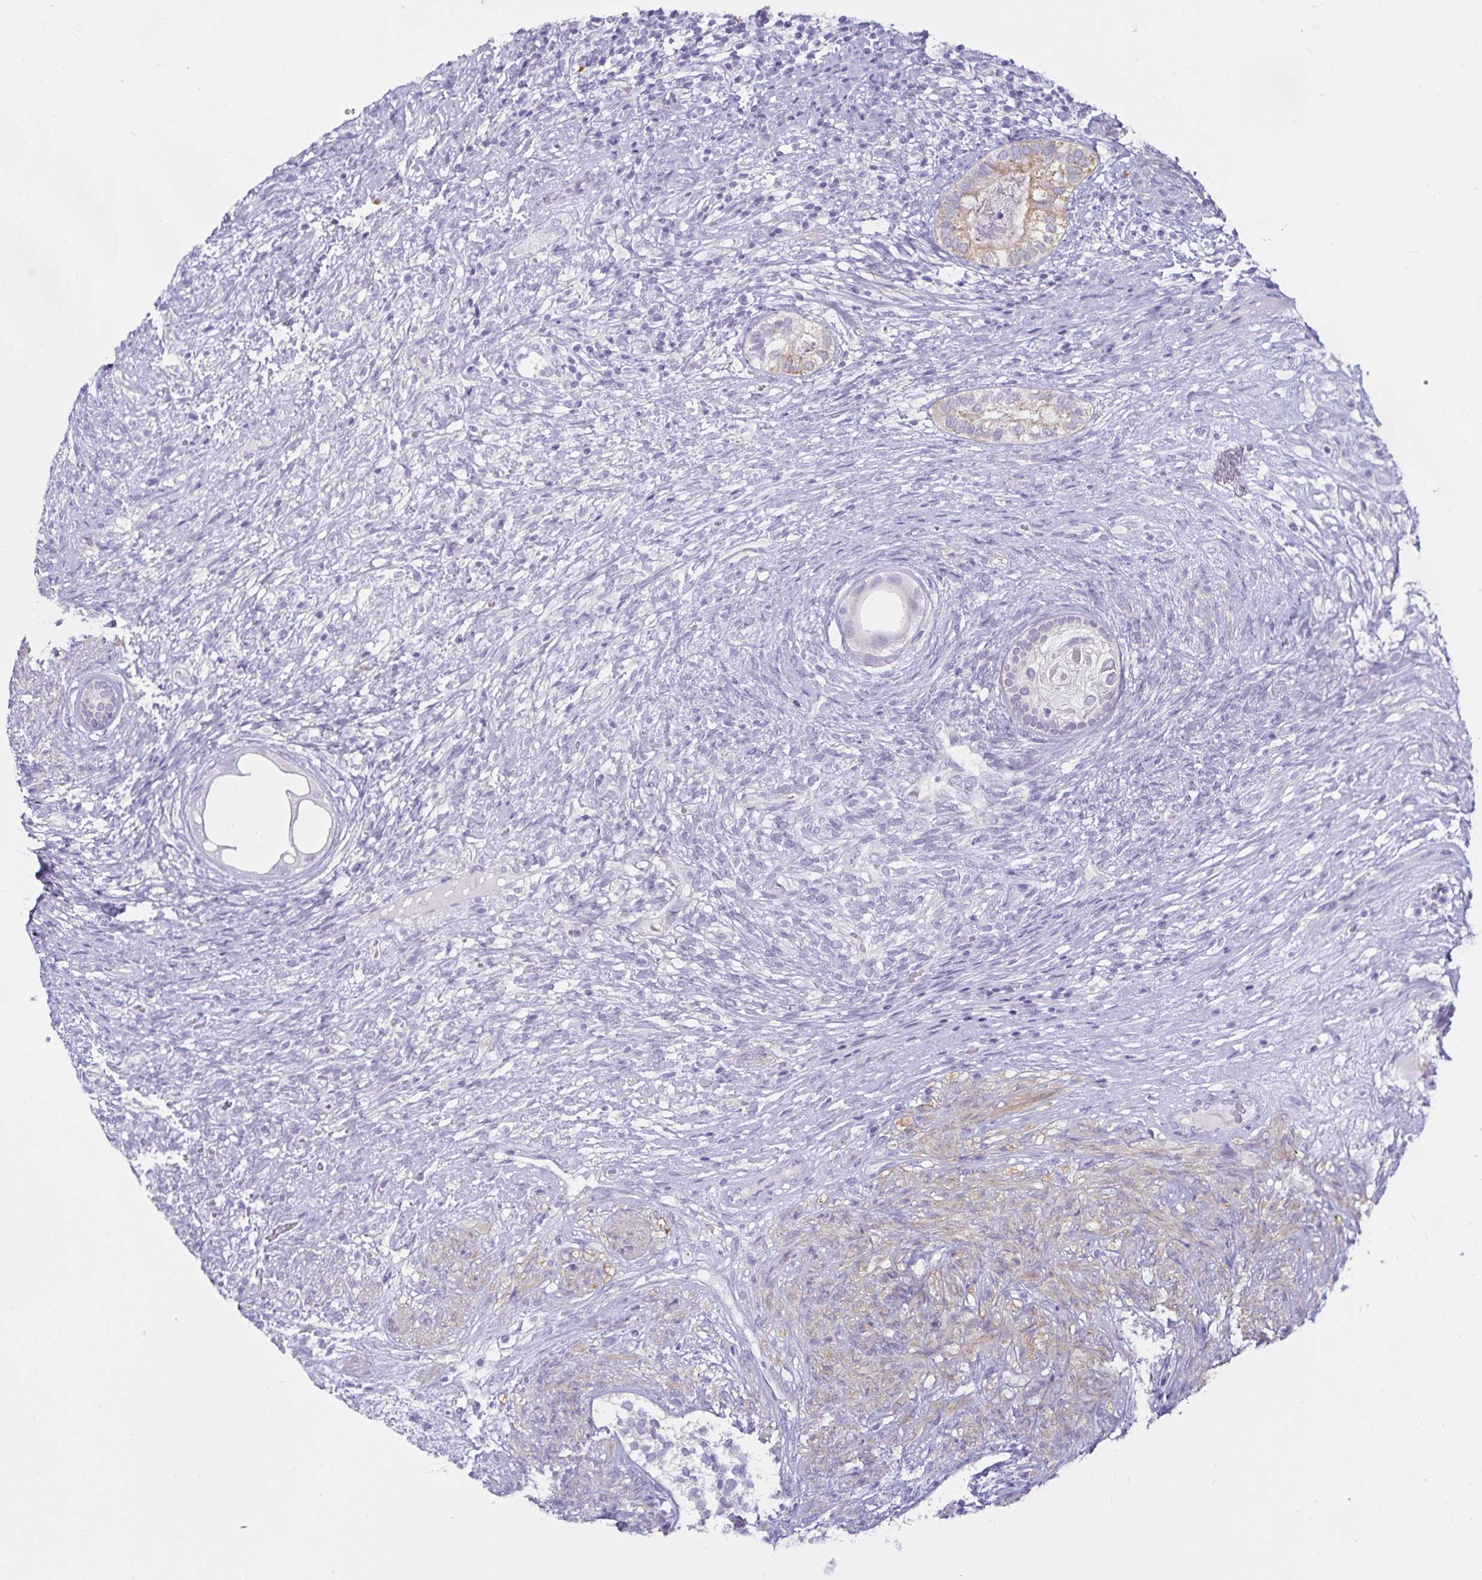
{"staining": {"intensity": "weak", "quantity": "<25%", "location": "cytoplasmic/membranous"}, "tissue": "testis cancer", "cell_type": "Tumor cells", "image_type": "cancer", "snomed": [{"axis": "morphology", "description": "Seminoma, NOS"}, {"axis": "morphology", "description": "Carcinoma, Embryonal, NOS"}, {"axis": "topography", "description": "Testis"}], "caption": "This is an IHC image of human seminoma (testis). There is no staining in tumor cells.", "gene": "MON2", "patient": {"sex": "male", "age": 41}}